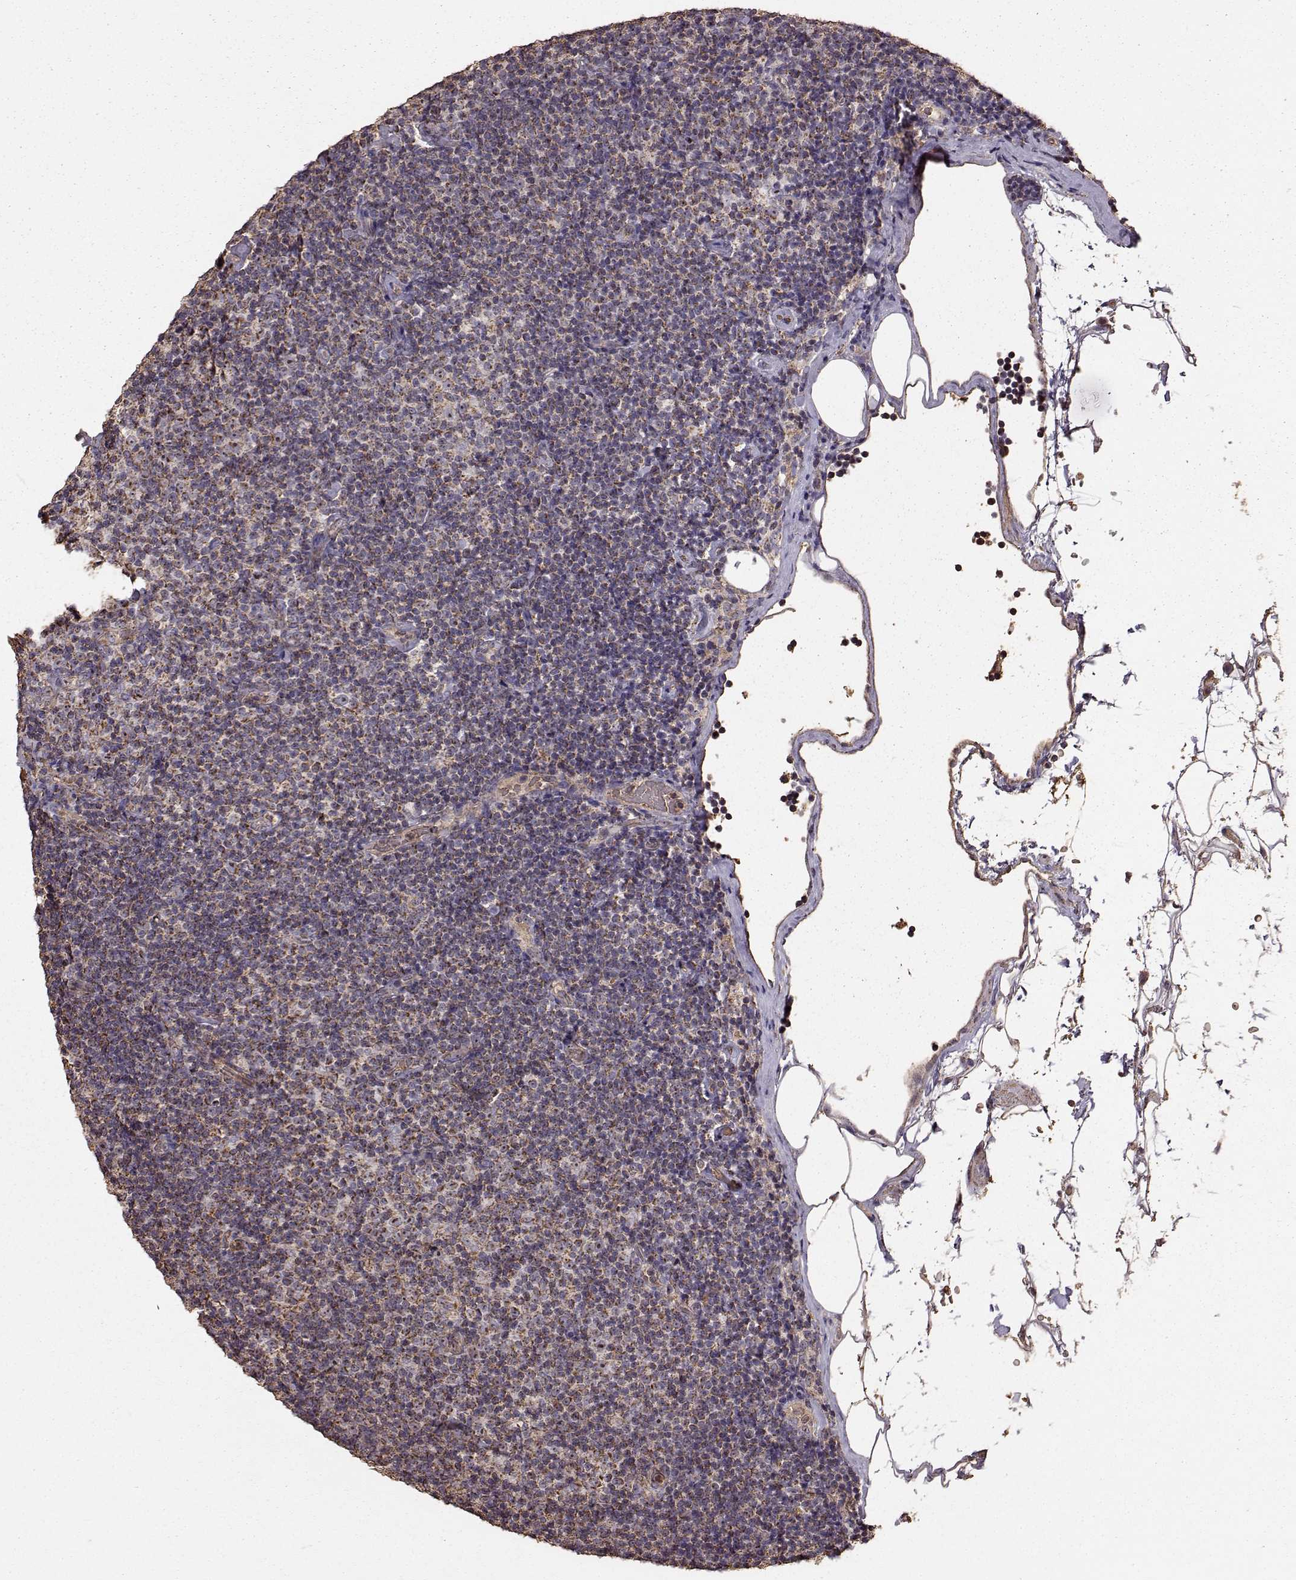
{"staining": {"intensity": "moderate", "quantity": "25%-75%", "location": "cytoplasmic/membranous"}, "tissue": "lymphoma", "cell_type": "Tumor cells", "image_type": "cancer", "snomed": [{"axis": "morphology", "description": "Malignant lymphoma, non-Hodgkin's type, Low grade"}, {"axis": "topography", "description": "Lymph node"}], "caption": "Malignant lymphoma, non-Hodgkin's type (low-grade) stained with a brown dye reveals moderate cytoplasmic/membranous positive expression in approximately 25%-75% of tumor cells.", "gene": "PTGES2", "patient": {"sex": "male", "age": 81}}